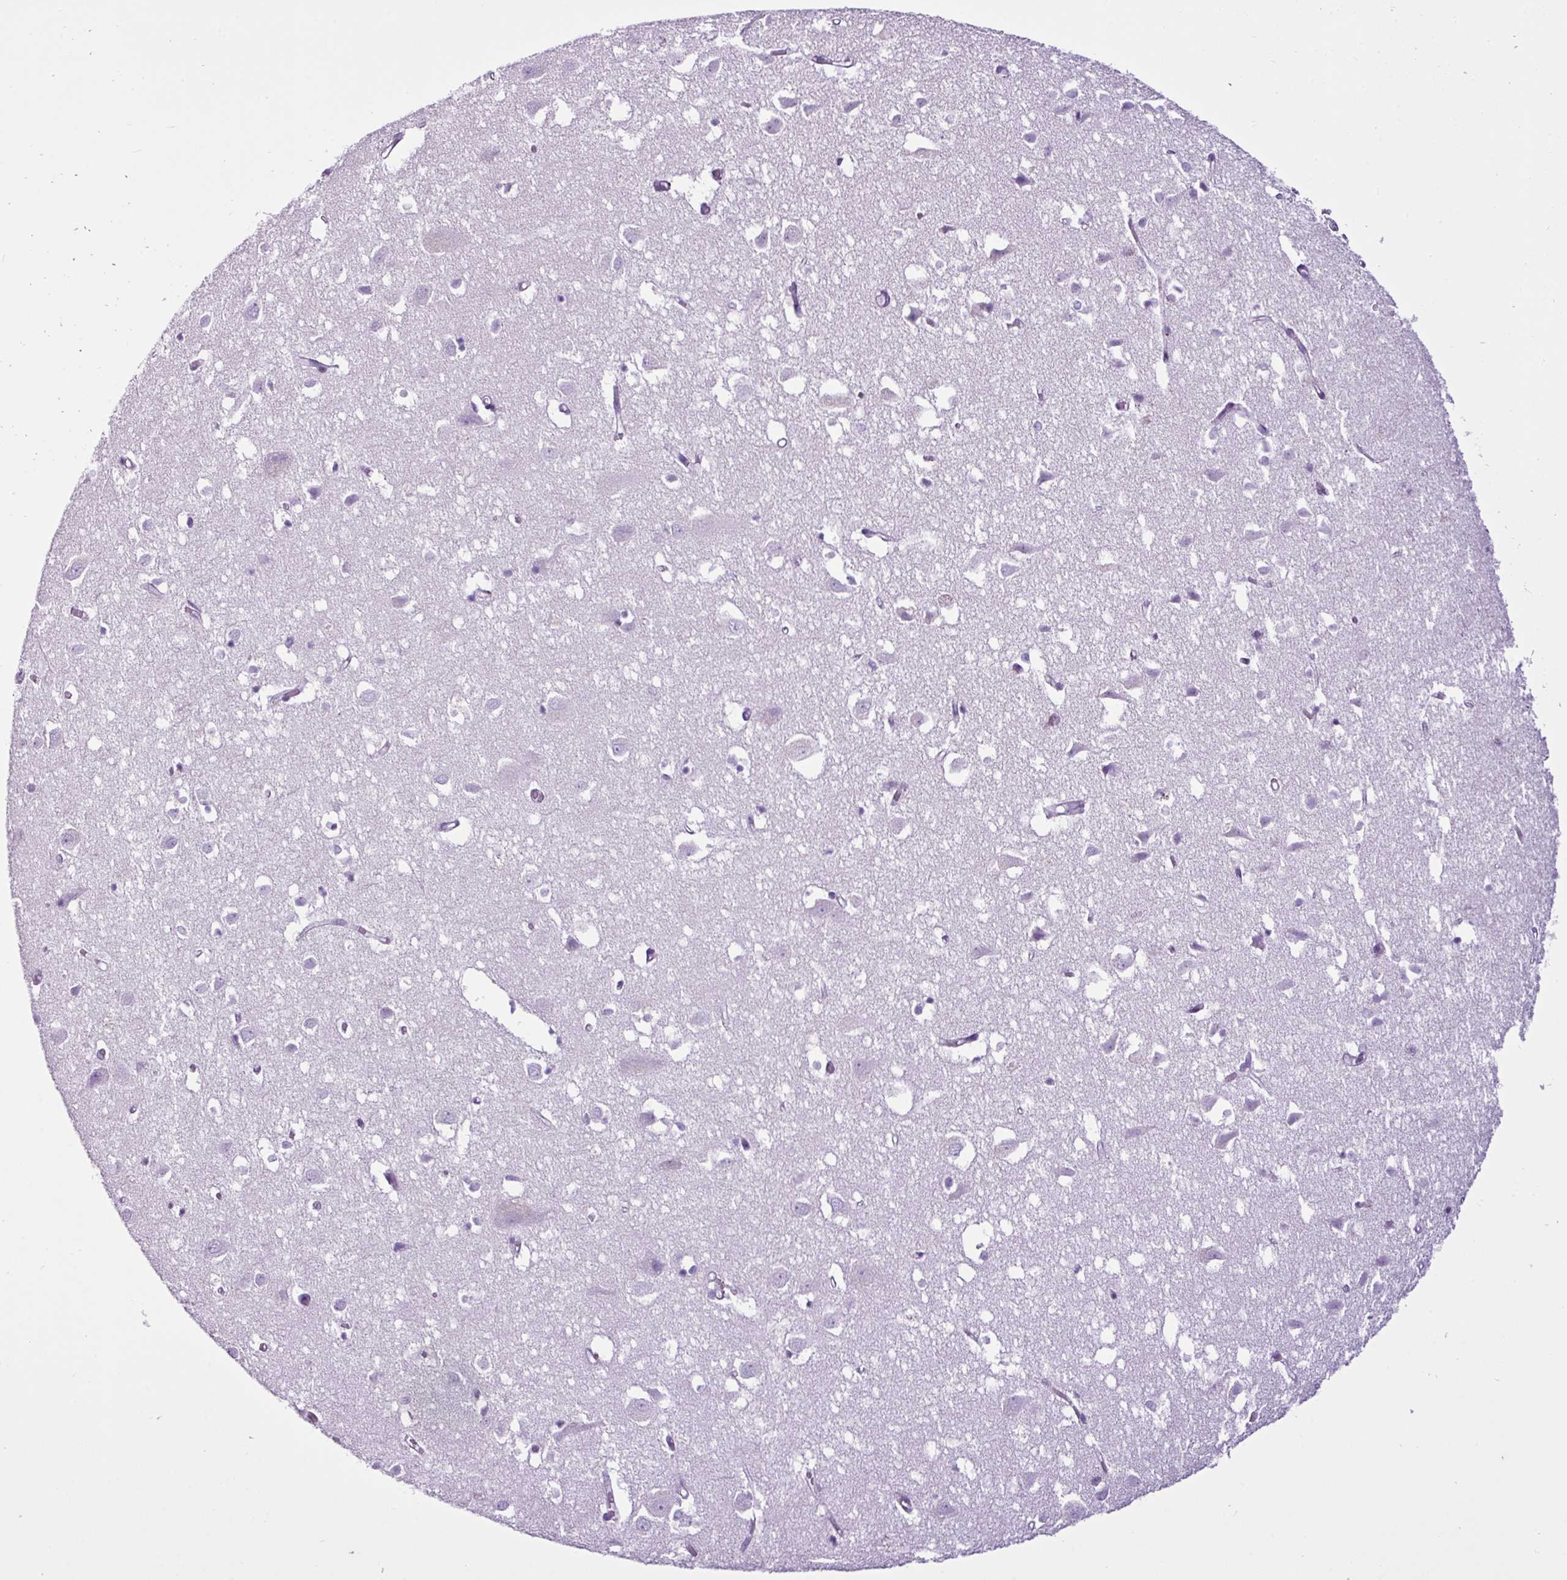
{"staining": {"intensity": "negative", "quantity": "none", "location": "none"}, "tissue": "cerebral cortex", "cell_type": "Endothelial cells", "image_type": "normal", "snomed": [{"axis": "morphology", "description": "Normal tissue, NOS"}, {"axis": "topography", "description": "Cerebral cortex"}], "caption": "Histopathology image shows no significant protein staining in endothelial cells of normal cerebral cortex.", "gene": "LILRB4", "patient": {"sex": "male", "age": 70}}